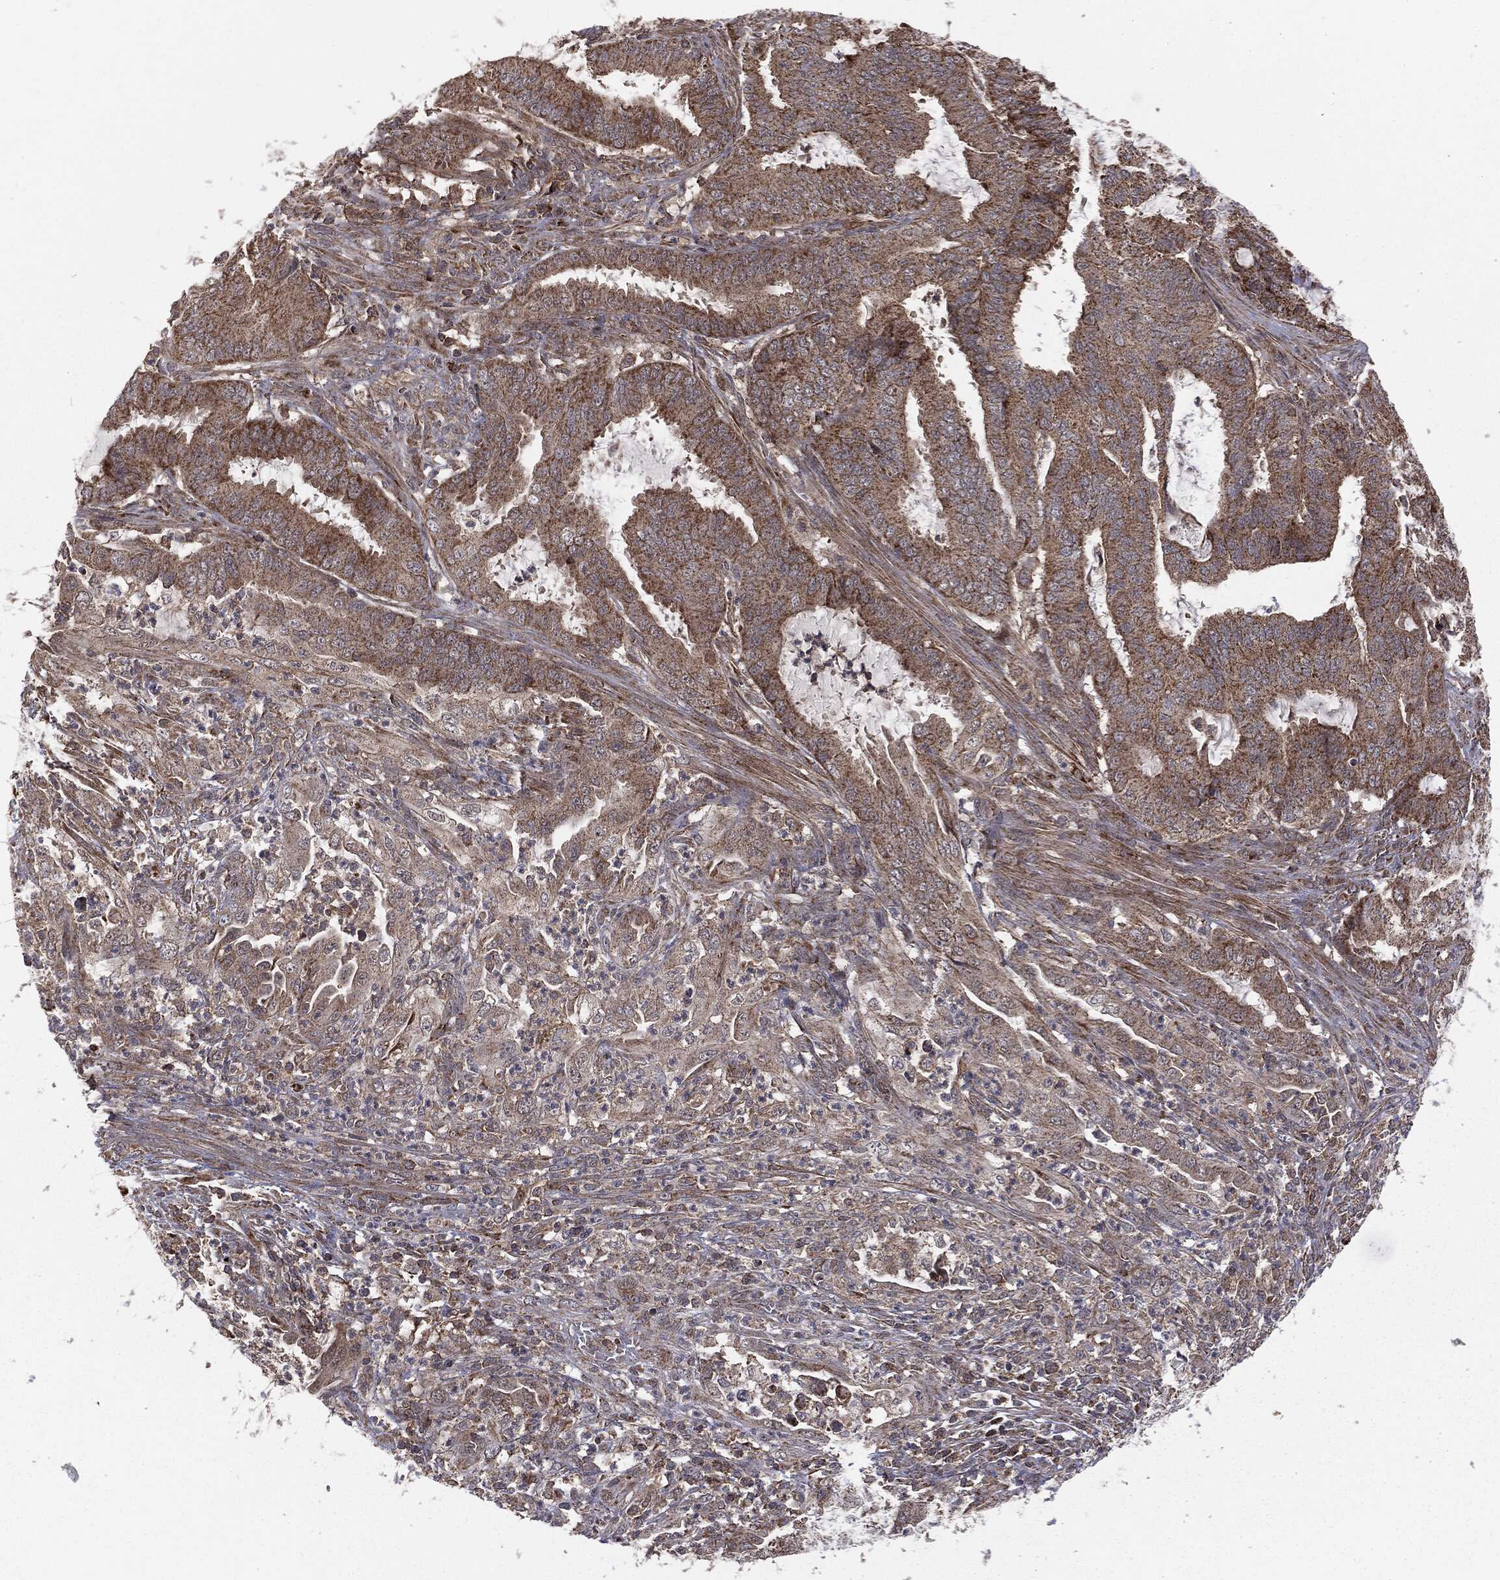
{"staining": {"intensity": "moderate", "quantity": ">75%", "location": "cytoplasmic/membranous"}, "tissue": "endometrial cancer", "cell_type": "Tumor cells", "image_type": "cancer", "snomed": [{"axis": "morphology", "description": "Adenocarcinoma, NOS"}, {"axis": "topography", "description": "Endometrium"}], "caption": "Endometrial cancer (adenocarcinoma) stained for a protein (brown) displays moderate cytoplasmic/membranous positive staining in about >75% of tumor cells.", "gene": "MTOR", "patient": {"sex": "female", "age": 51}}